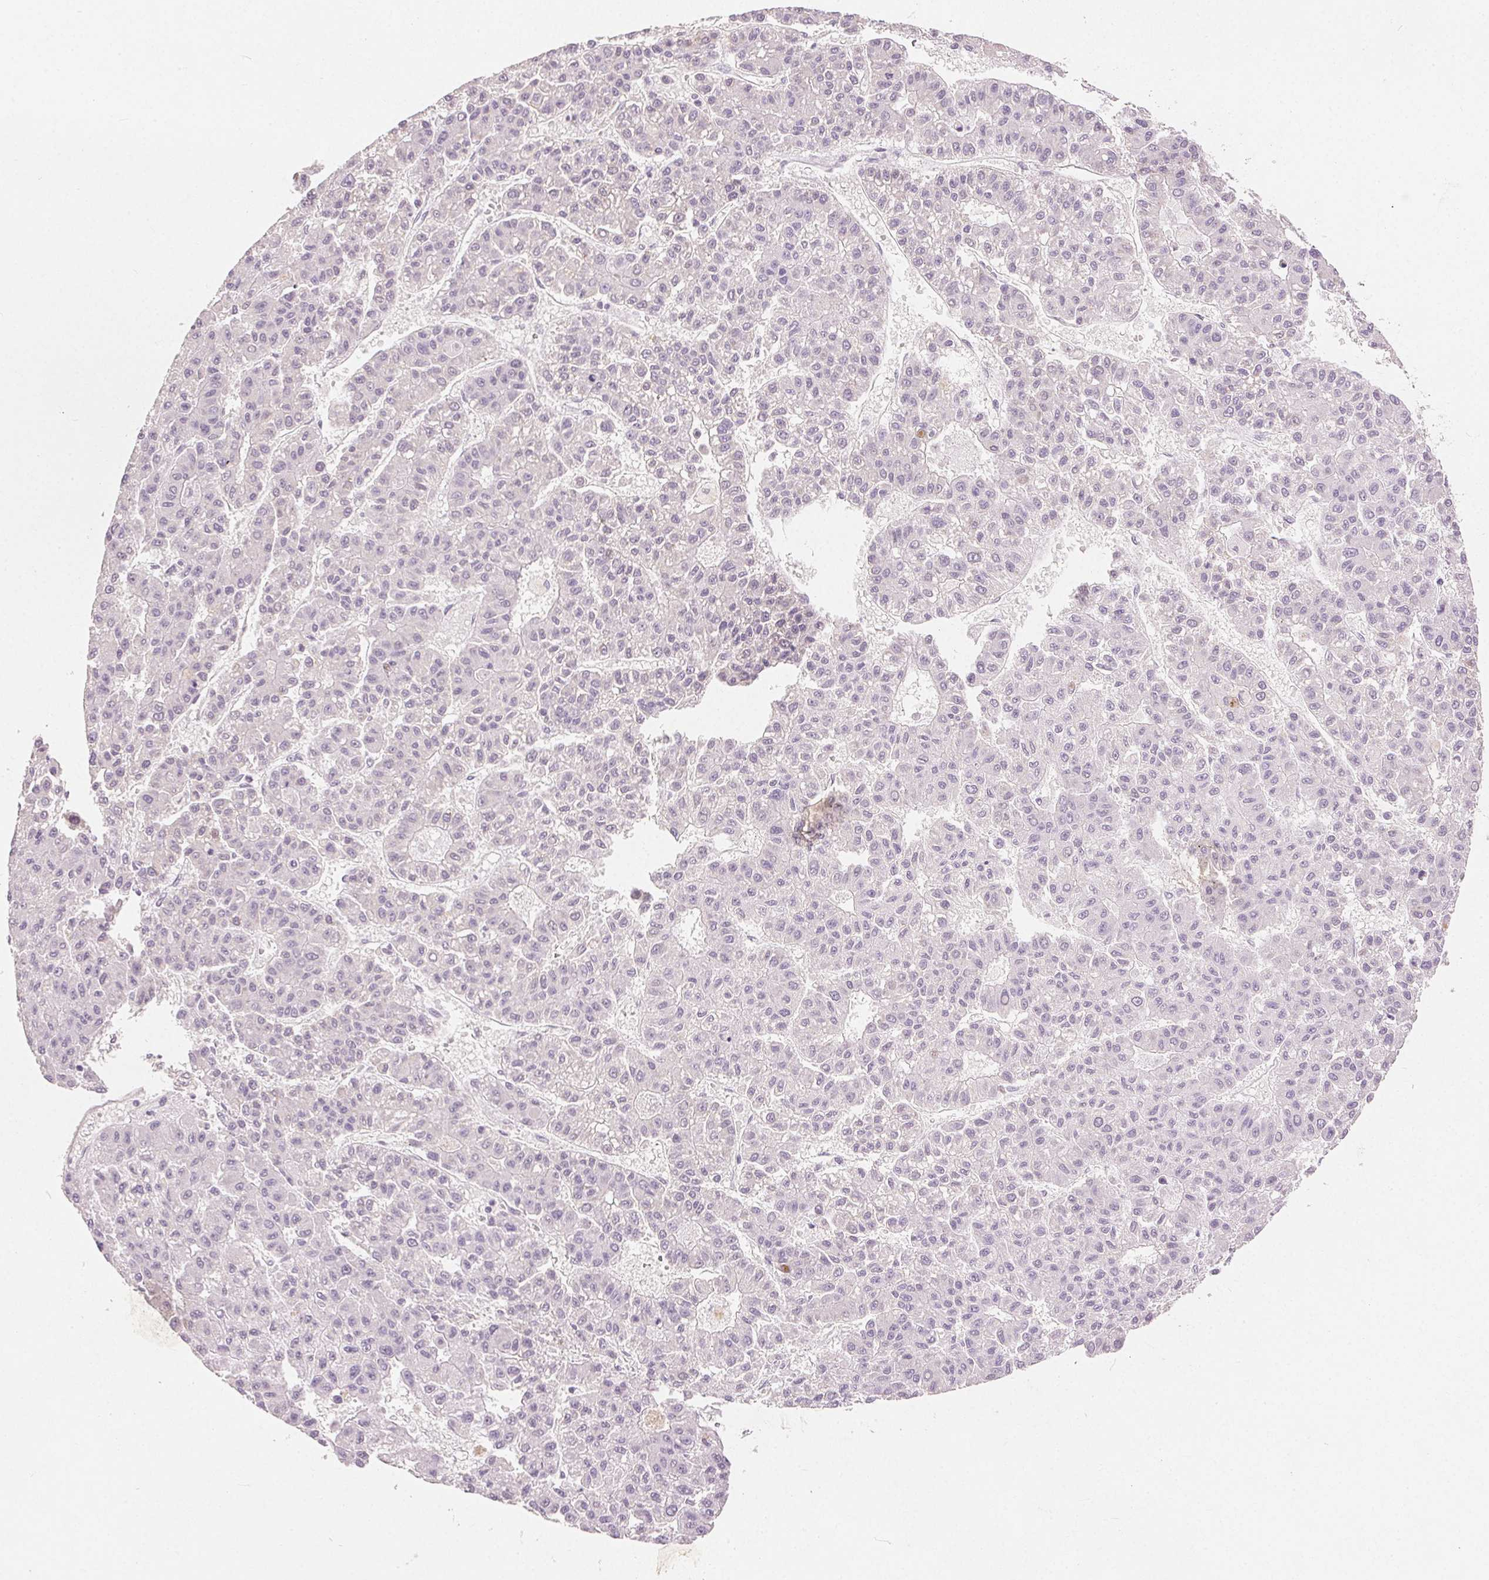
{"staining": {"intensity": "negative", "quantity": "none", "location": "none"}, "tissue": "liver cancer", "cell_type": "Tumor cells", "image_type": "cancer", "snomed": [{"axis": "morphology", "description": "Carcinoma, Hepatocellular, NOS"}, {"axis": "topography", "description": "Liver"}], "caption": "Image shows no protein positivity in tumor cells of hepatocellular carcinoma (liver) tissue.", "gene": "CA12", "patient": {"sex": "male", "age": 70}}